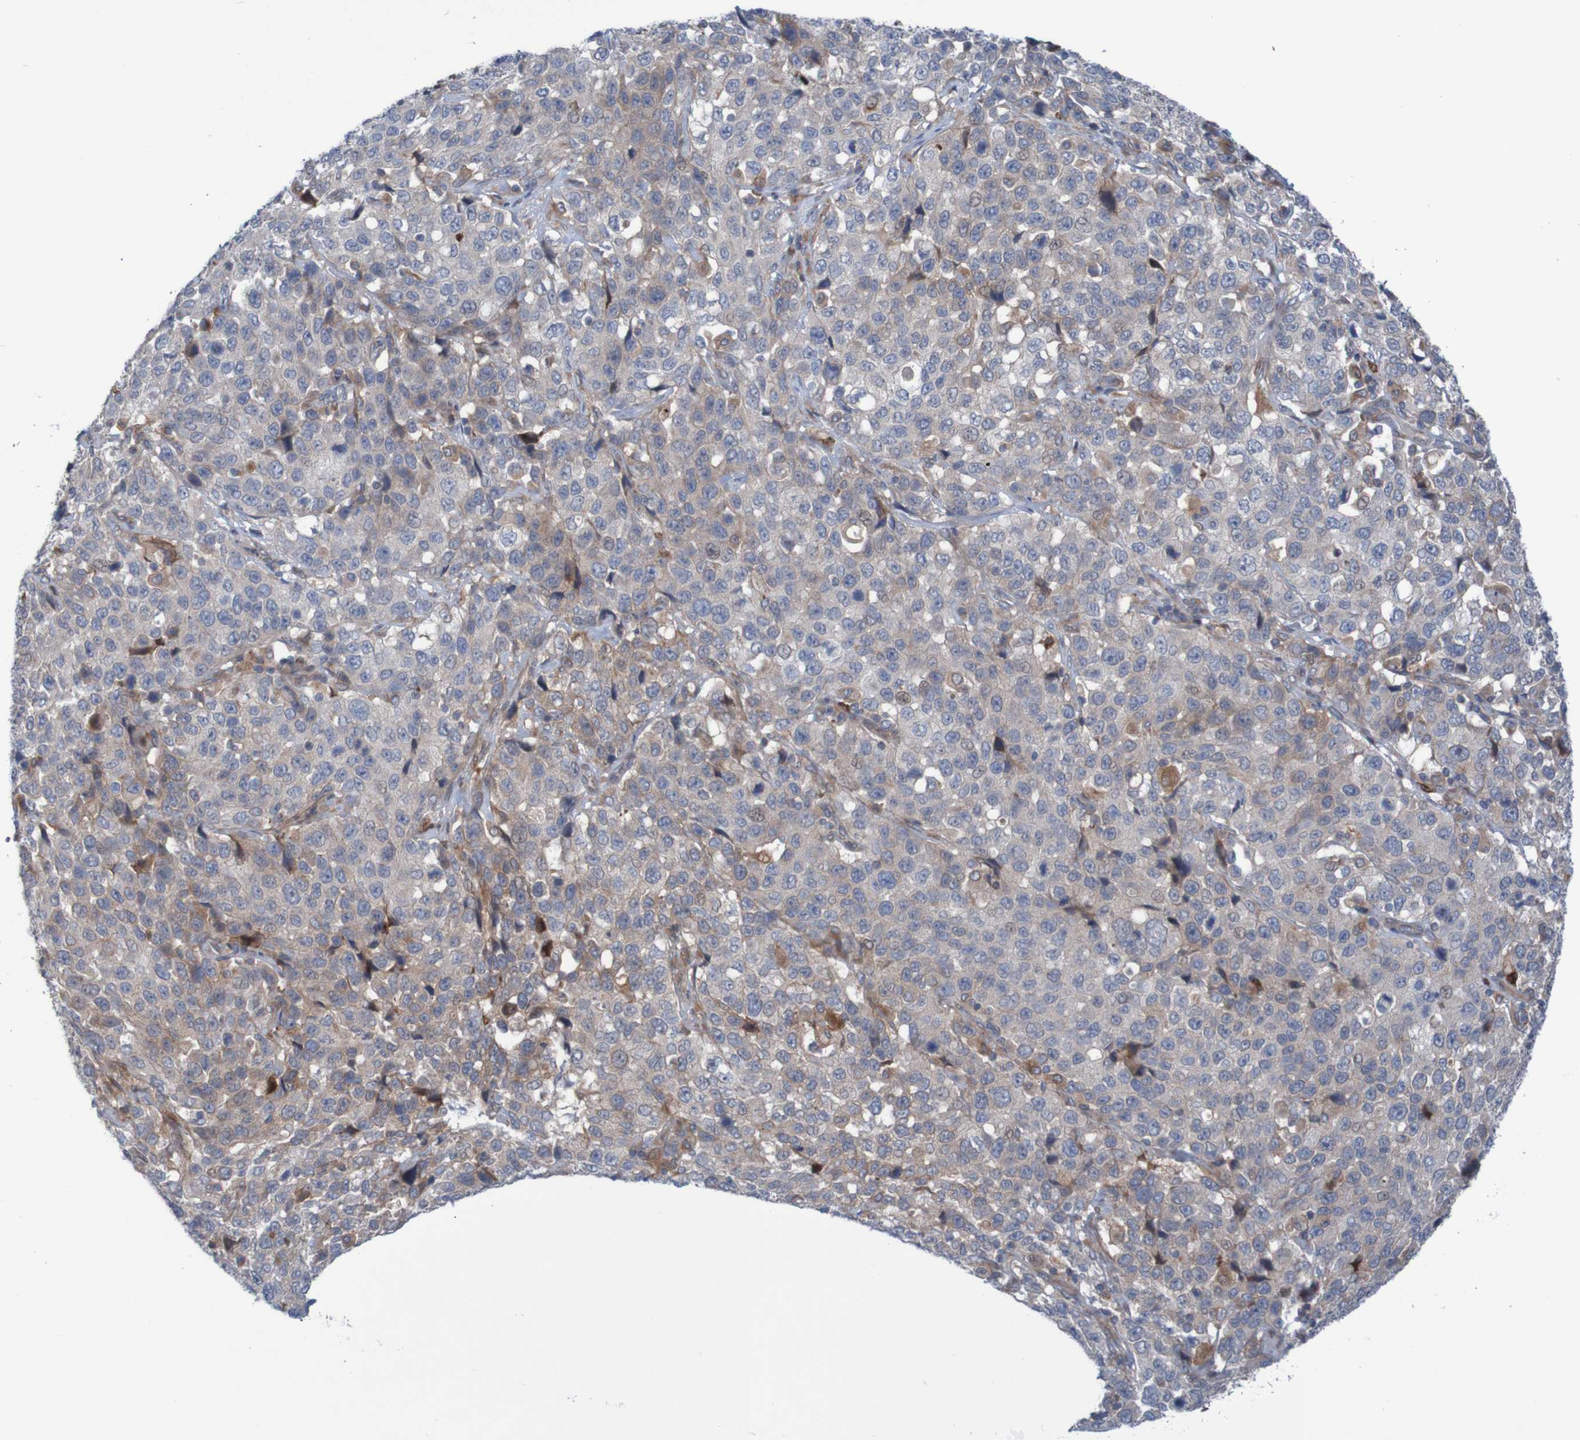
{"staining": {"intensity": "moderate", "quantity": "<25%", "location": "cytoplasmic/membranous"}, "tissue": "stomach cancer", "cell_type": "Tumor cells", "image_type": "cancer", "snomed": [{"axis": "morphology", "description": "Normal tissue, NOS"}, {"axis": "morphology", "description": "Adenocarcinoma, NOS"}, {"axis": "topography", "description": "Stomach"}], "caption": "About <25% of tumor cells in stomach adenocarcinoma display moderate cytoplasmic/membranous protein expression as visualized by brown immunohistochemical staining.", "gene": "ANGPT4", "patient": {"sex": "male", "age": 48}}